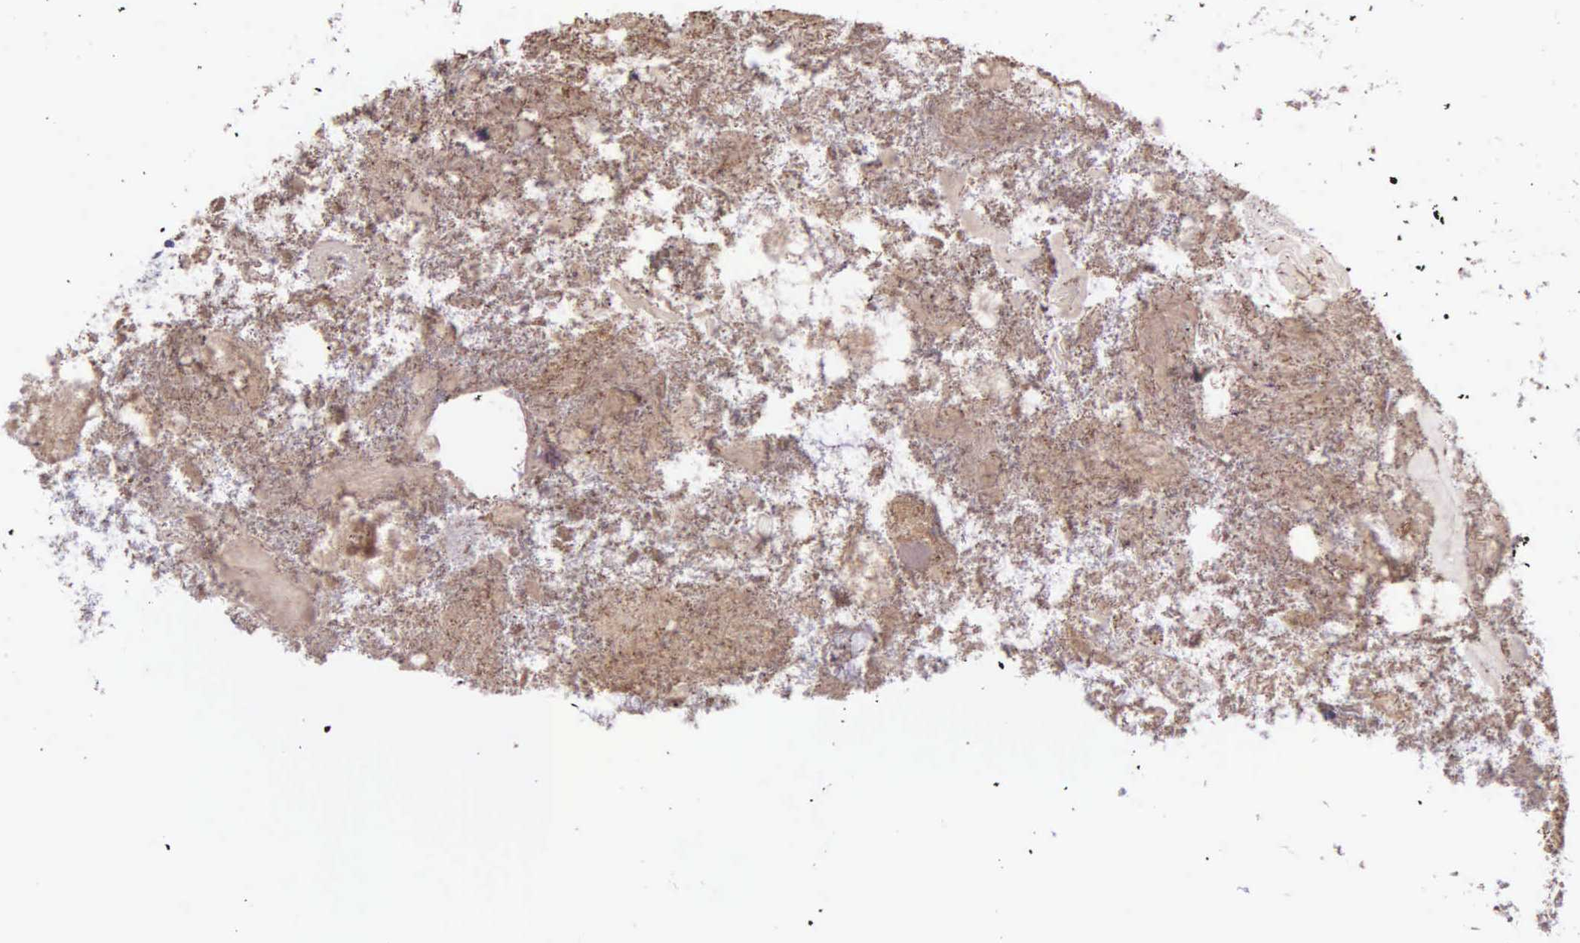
{"staining": {"intensity": "moderate", "quantity": ">75%", "location": "cytoplasmic/membranous"}, "tissue": "appendix", "cell_type": "Glandular cells", "image_type": "normal", "snomed": [{"axis": "morphology", "description": "Normal tissue, NOS"}, {"axis": "topography", "description": "Appendix"}], "caption": "Brown immunohistochemical staining in benign appendix demonstrates moderate cytoplasmic/membranous staining in approximately >75% of glandular cells. (Stains: DAB (3,3'-diaminobenzidine) in brown, nuclei in blue, Microscopy: brightfield microscopy at high magnification).", "gene": "NSDHL", "patient": {"sex": "female", "age": 82}}